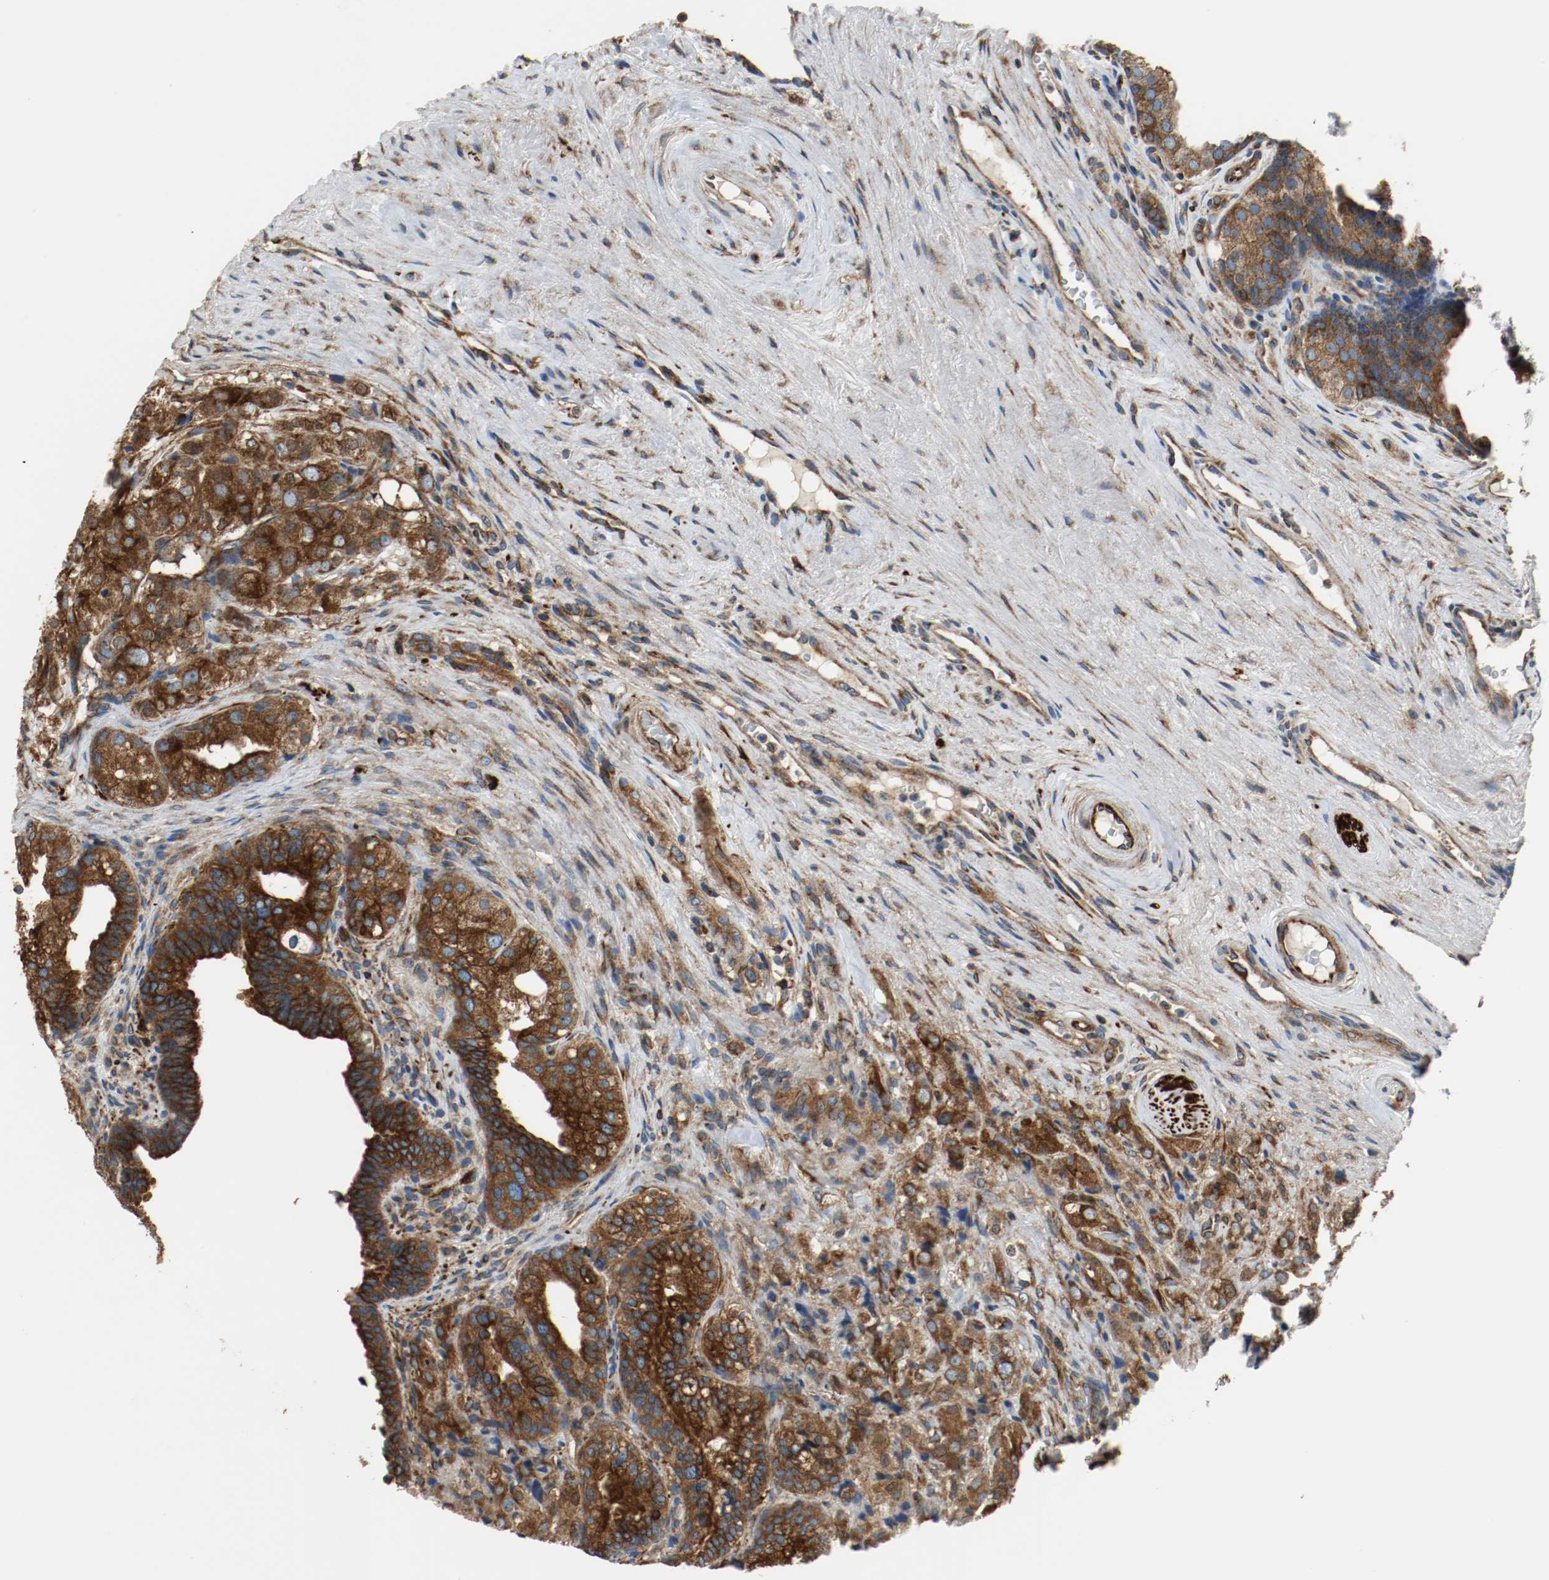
{"staining": {"intensity": "strong", "quantity": ">75%", "location": "cytoplasmic/membranous"}, "tissue": "prostate cancer", "cell_type": "Tumor cells", "image_type": "cancer", "snomed": [{"axis": "morphology", "description": "Adenocarcinoma, High grade"}, {"axis": "topography", "description": "Prostate"}], "caption": "Protein staining of prostate cancer tissue shows strong cytoplasmic/membranous expression in approximately >75% of tumor cells.", "gene": "TUBA3D", "patient": {"sex": "male", "age": 68}}